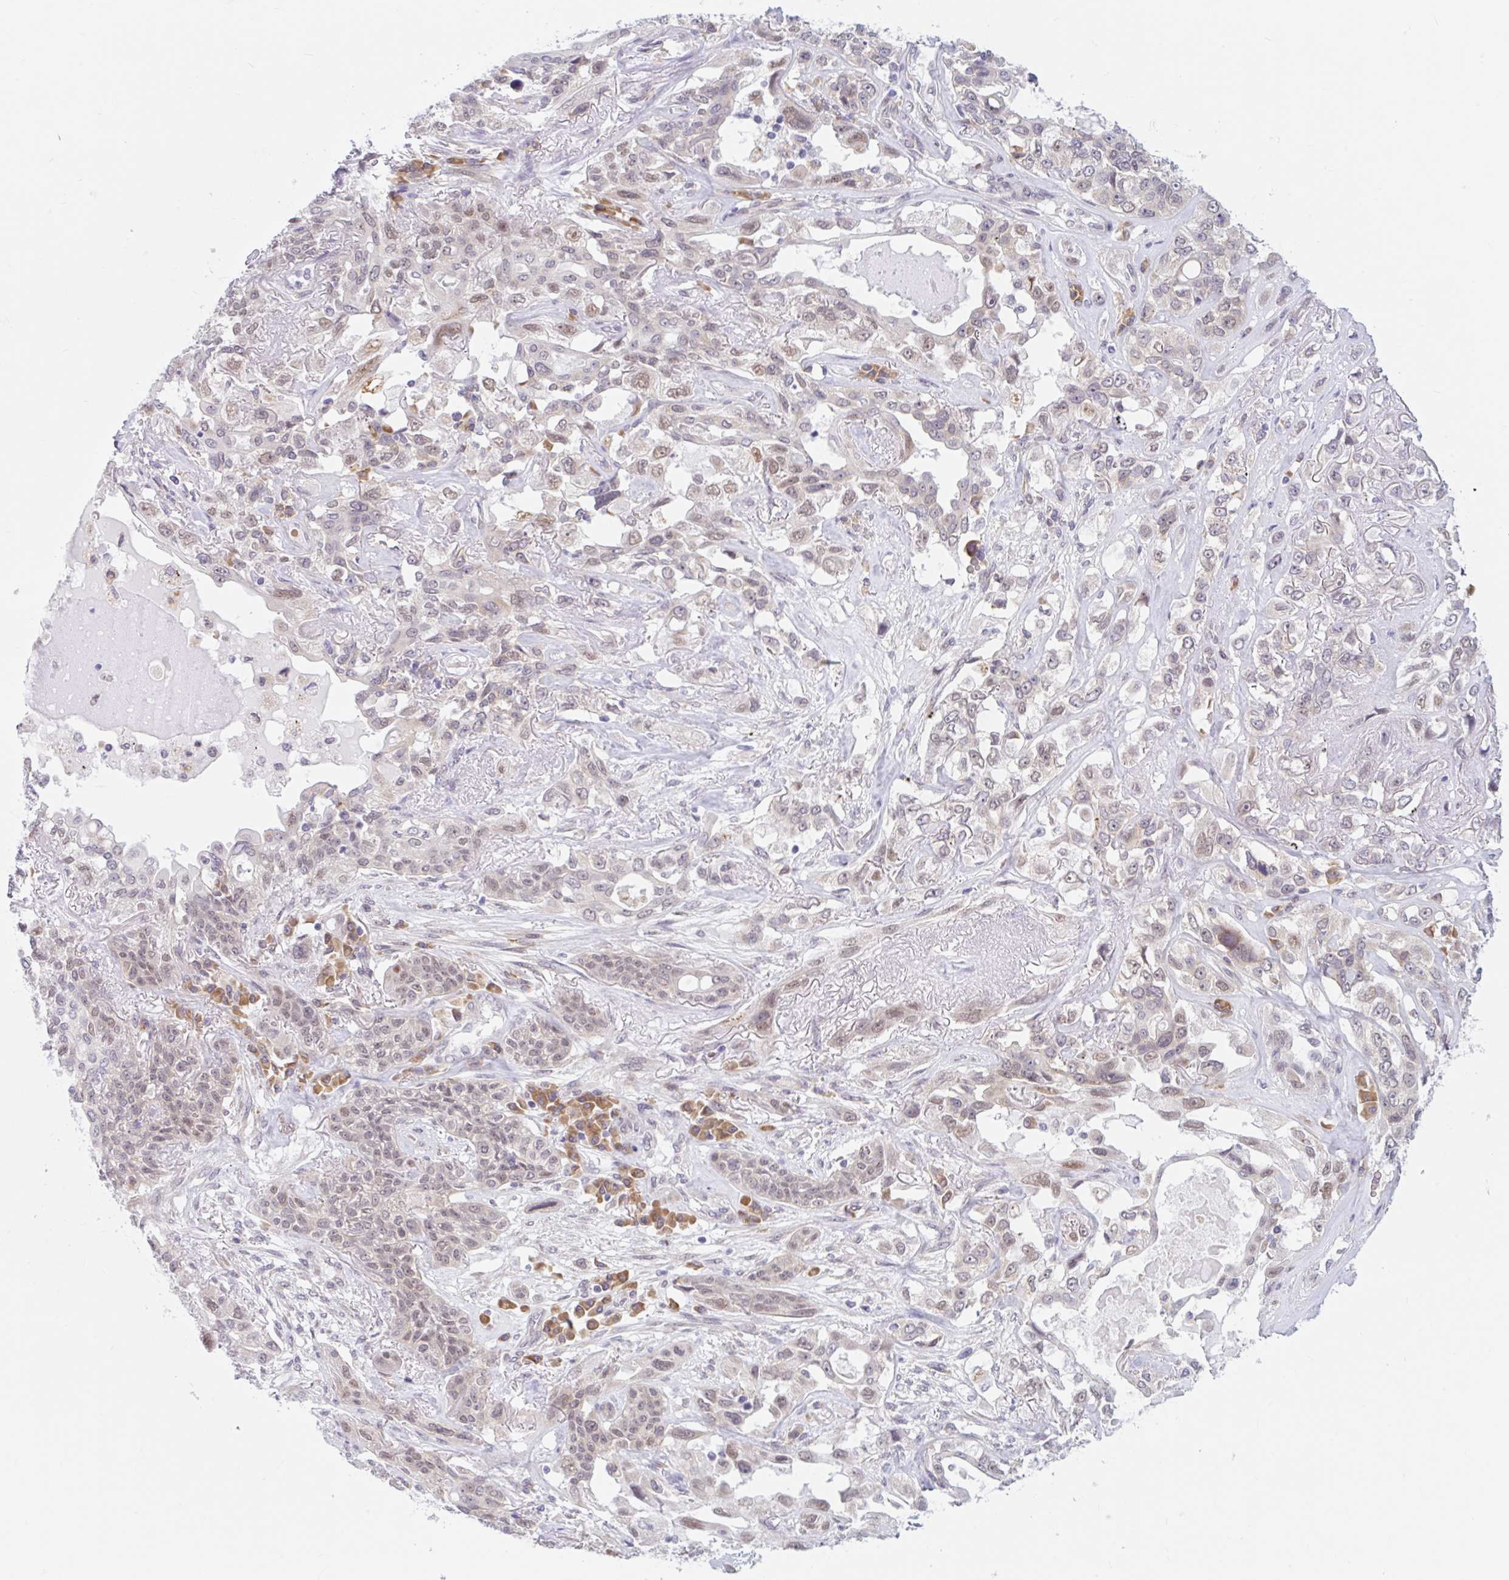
{"staining": {"intensity": "weak", "quantity": "<25%", "location": "cytoplasmic/membranous"}, "tissue": "lung cancer", "cell_type": "Tumor cells", "image_type": "cancer", "snomed": [{"axis": "morphology", "description": "Squamous cell carcinoma, NOS"}, {"axis": "topography", "description": "Lung"}], "caption": "The IHC micrograph has no significant staining in tumor cells of lung cancer (squamous cell carcinoma) tissue.", "gene": "SRSF10", "patient": {"sex": "female", "age": 70}}